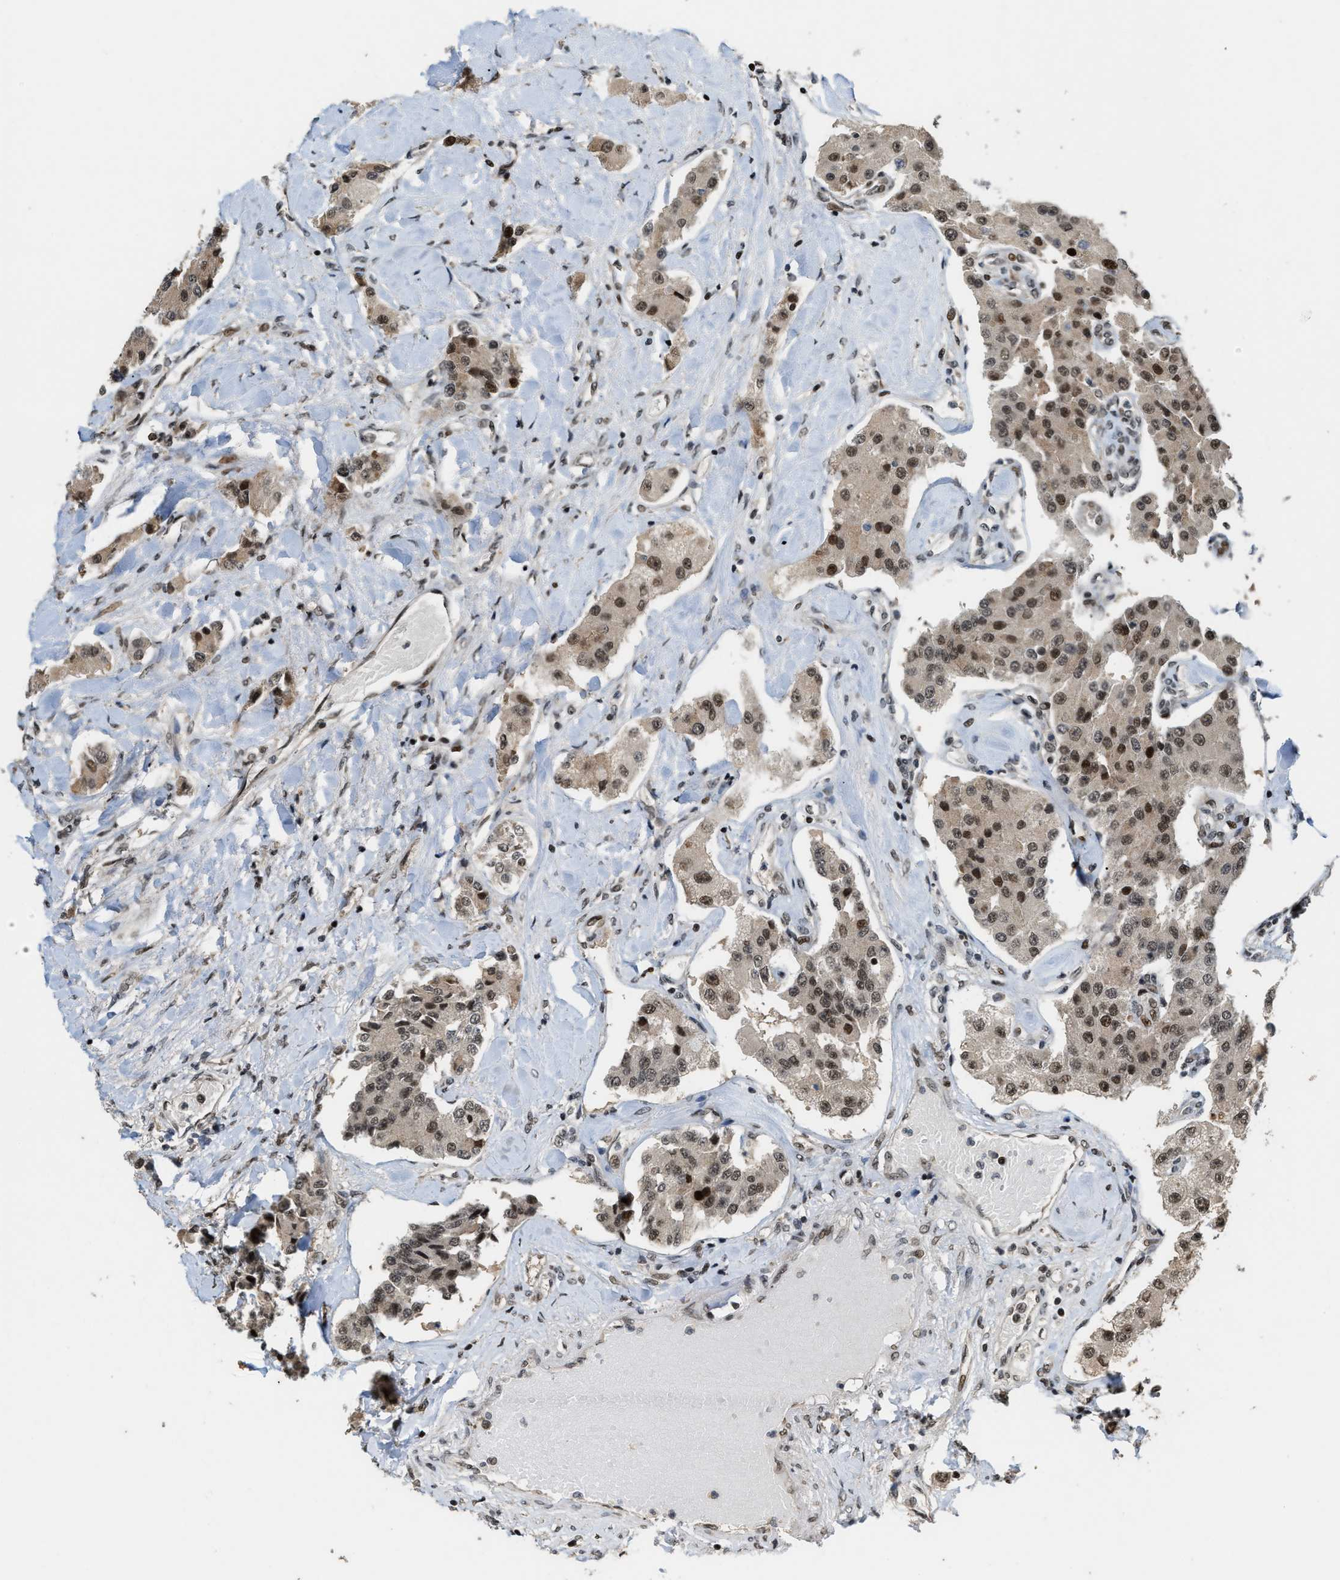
{"staining": {"intensity": "moderate", "quantity": ">75%", "location": "nuclear"}, "tissue": "carcinoid", "cell_type": "Tumor cells", "image_type": "cancer", "snomed": [{"axis": "morphology", "description": "Carcinoid, malignant, NOS"}, {"axis": "topography", "description": "Pancreas"}], "caption": "Protein staining exhibits moderate nuclear expression in about >75% of tumor cells in malignant carcinoid.", "gene": "SERTAD2", "patient": {"sex": "male", "age": 41}}